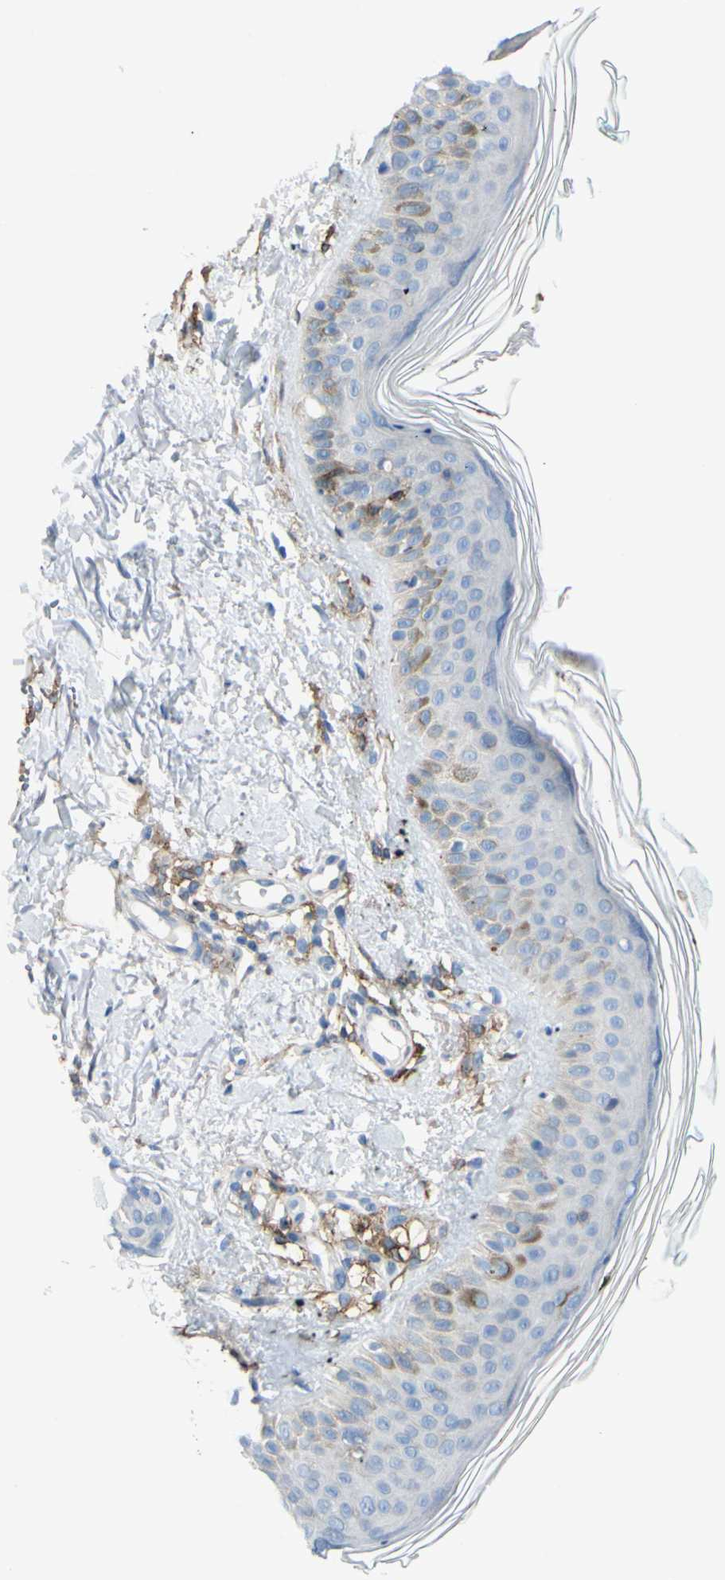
{"staining": {"intensity": "negative", "quantity": "none", "location": "none"}, "tissue": "skin", "cell_type": "Fibroblasts", "image_type": "normal", "snomed": [{"axis": "morphology", "description": "Normal tissue, NOS"}, {"axis": "topography", "description": "Skin"}], "caption": "High power microscopy micrograph of an immunohistochemistry micrograph of benign skin, revealing no significant staining in fibroblasts. The staining was performed using DAB to visualize the protein expression in brown, while the nuclei were stained in blue with hematoxylin (Magnification: 20x).", "gene": "FCGR2A", "patient": {"sex": "male", "age": 71}}